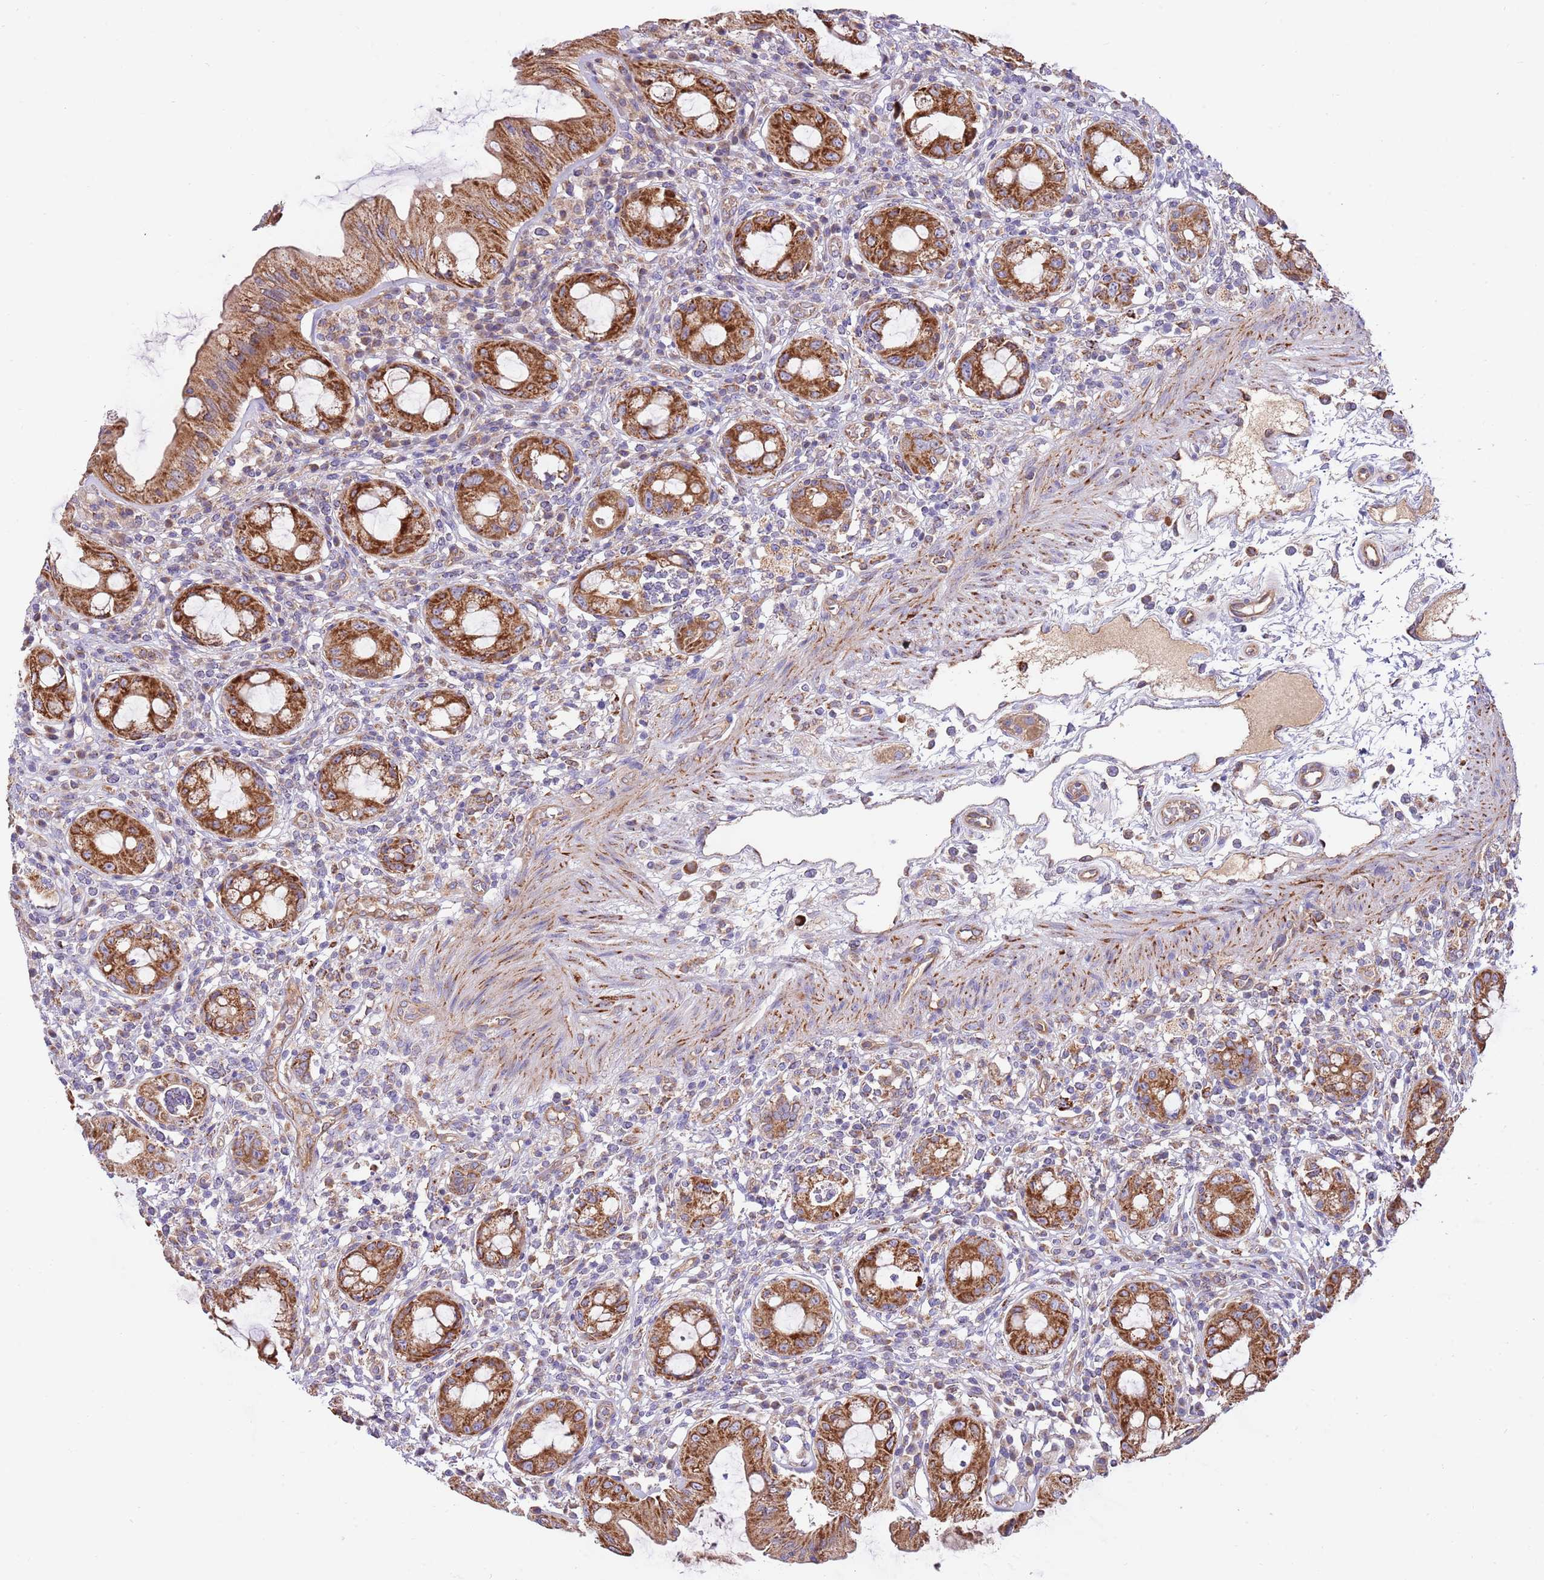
{"staining": {"intensity": "strong", "quantity": ">75%", "location": "cytoplasmic/membranous"}, "tissue": "rectum", "cell_type": "Glandular cells", "image_type": "normal", "snomed": [{"axis": "morphology", "description": "Normal tissue, NOS"}, {"axis": "topography", "description": "Rectum"}], "caption": "Immunohistochemistry (IHC) micrograph of unremarkable rectum: human rectum stained using immunohistochemistry (IHC) displays high levels of strong protein expression localized specifically in the cytoplasmic/membranous of glandular cells, appearing as a cytoplasmic/membranous brown color.", "gene": "DOCK6", "patient": {"sex": "female", "age": 57}}